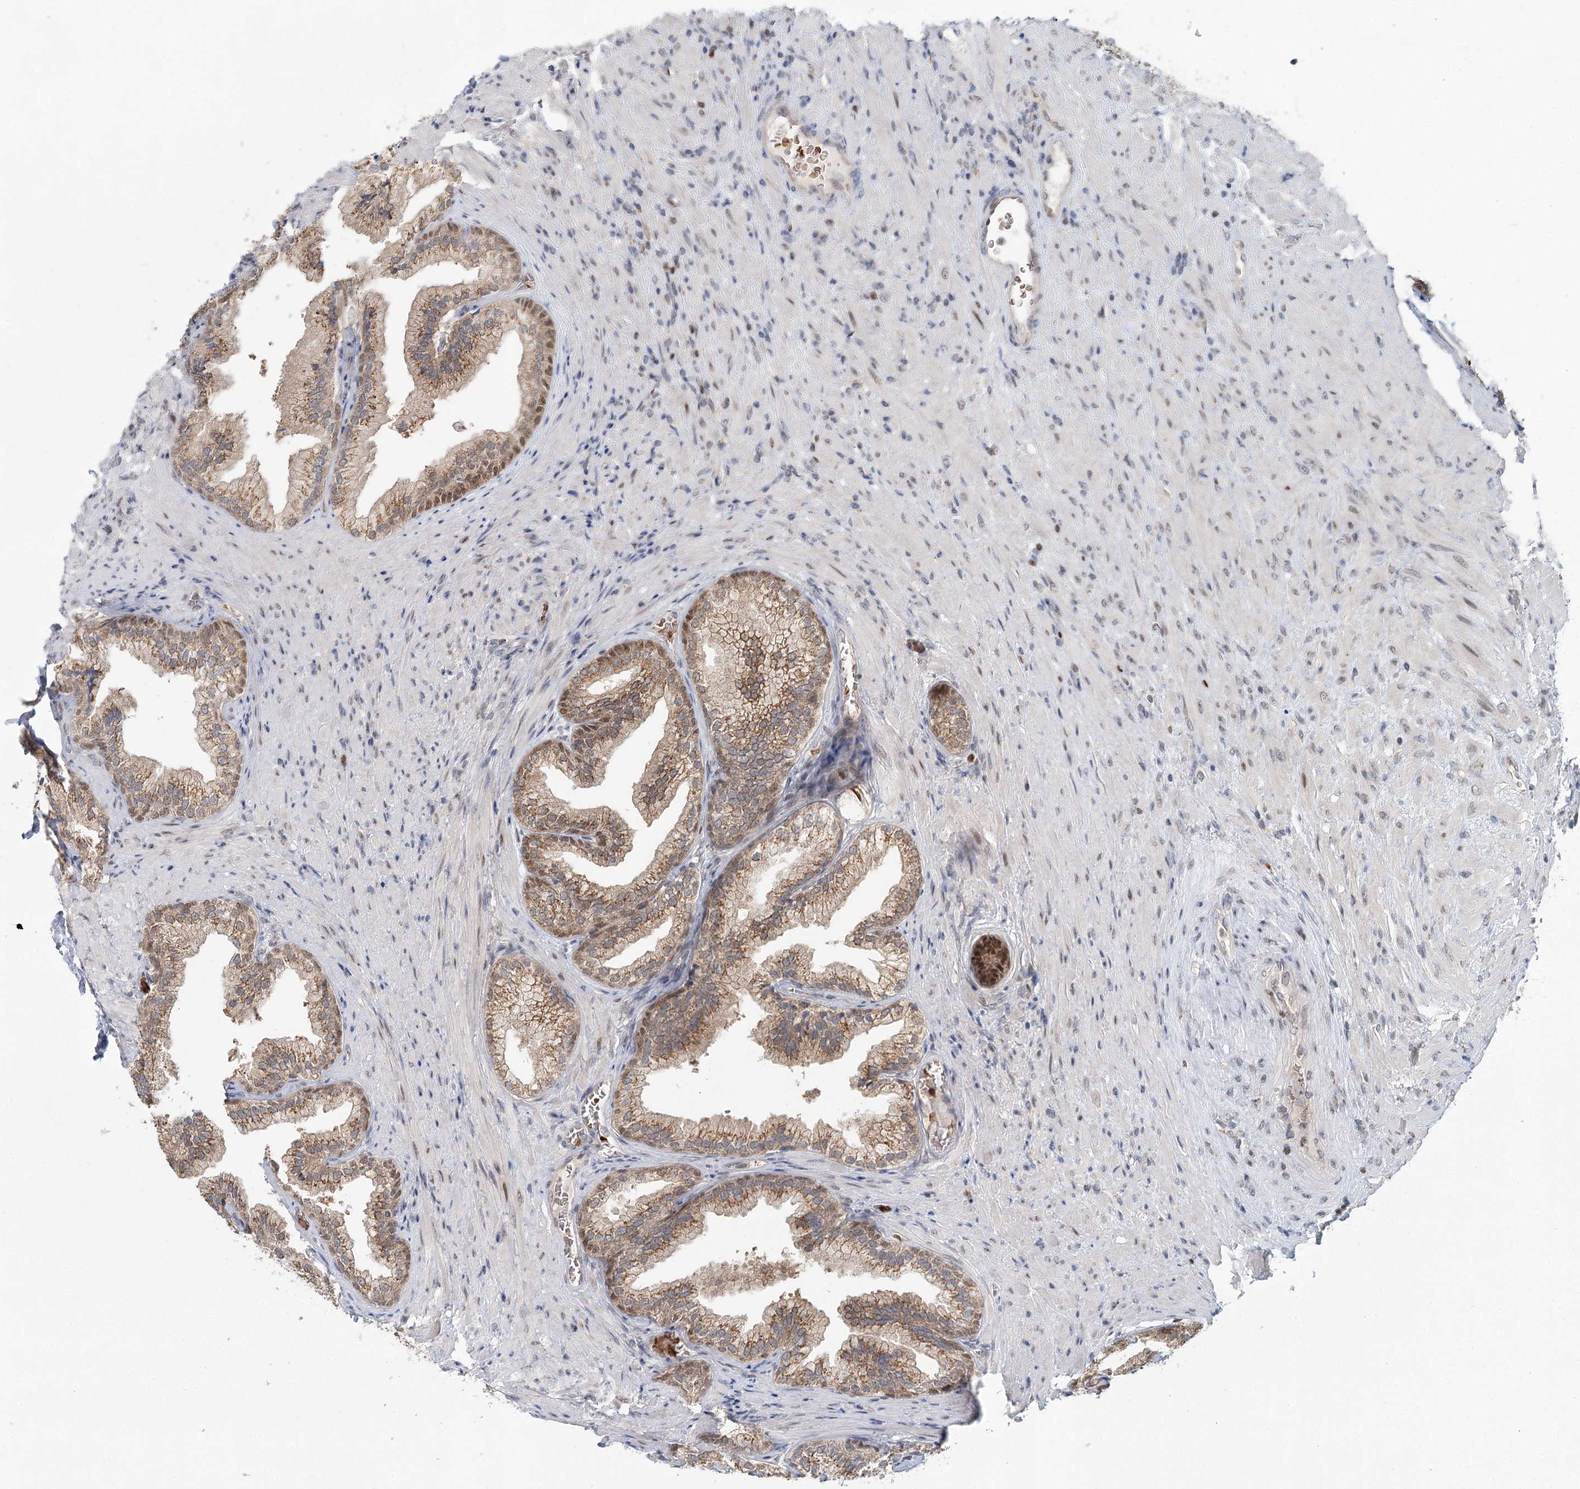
{"staining": {"intensity": "moderate", "quantity": ">75%", "location": "cytoplasmic/membranous"}, "tissue": "prostate", "cell_type": "Glandular cells", "image_type": "normal", "snomed": [{"axis": "morphology", "description": "Normal tissue, NOS"}, {"axis": "topography", "description": "Prostate"}], "caption": "Unremarkable prostate shows moderate cytoplasmic/membranous positivity in approximately >75% of glandular cells, visualized by immunohistochemistry.", "gene": "ADK", "patient": {"sex": "male", "age": 76}}